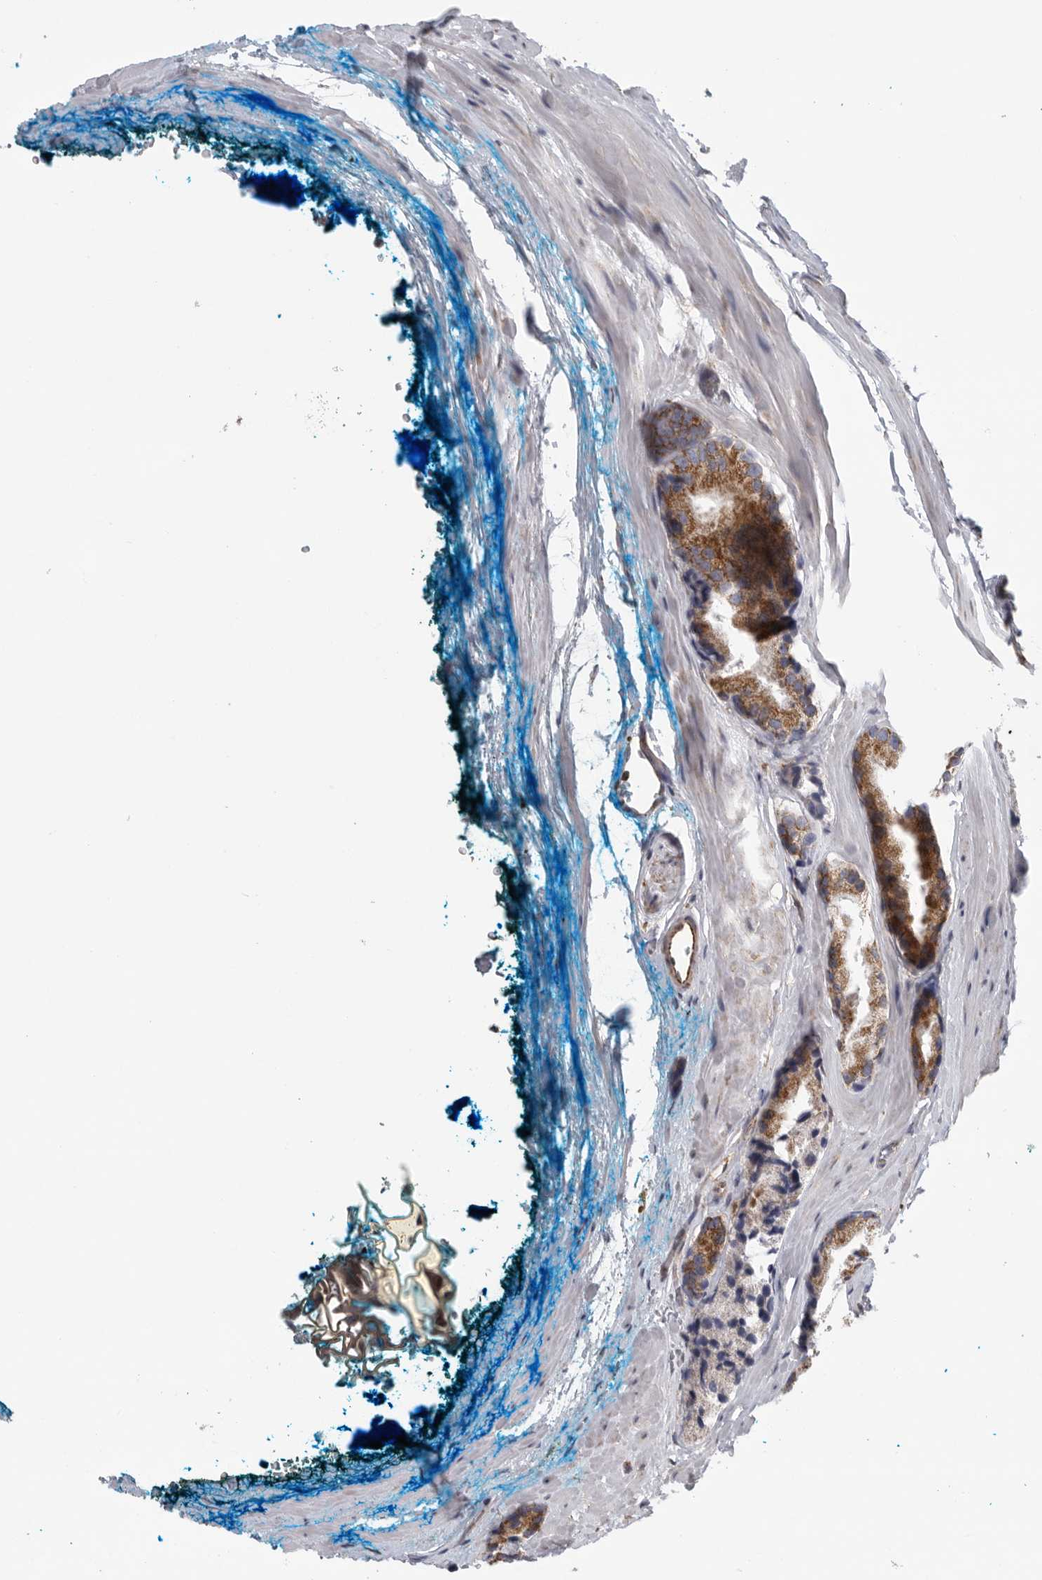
{"staining": {"intensity": "moderate", "quantity": ">75%", "location": "cytoplasmic/membranous"}, "tissue": "prostate cancer", "cell_type": "Tumor cells", "image_type": "cancer", "snomed": [{"axis": "morphology", "description": "Adenocarcinoma, High grade"}, {"axis": "topography", "description": "Prostate"}], "caption": "A brown stain labels moderate cytoplasmic/membranous positivity of a protein in prostate cancer tumor cells.", "gene": "FKBP8", "patient": {"sex": "male", "age": 63}}